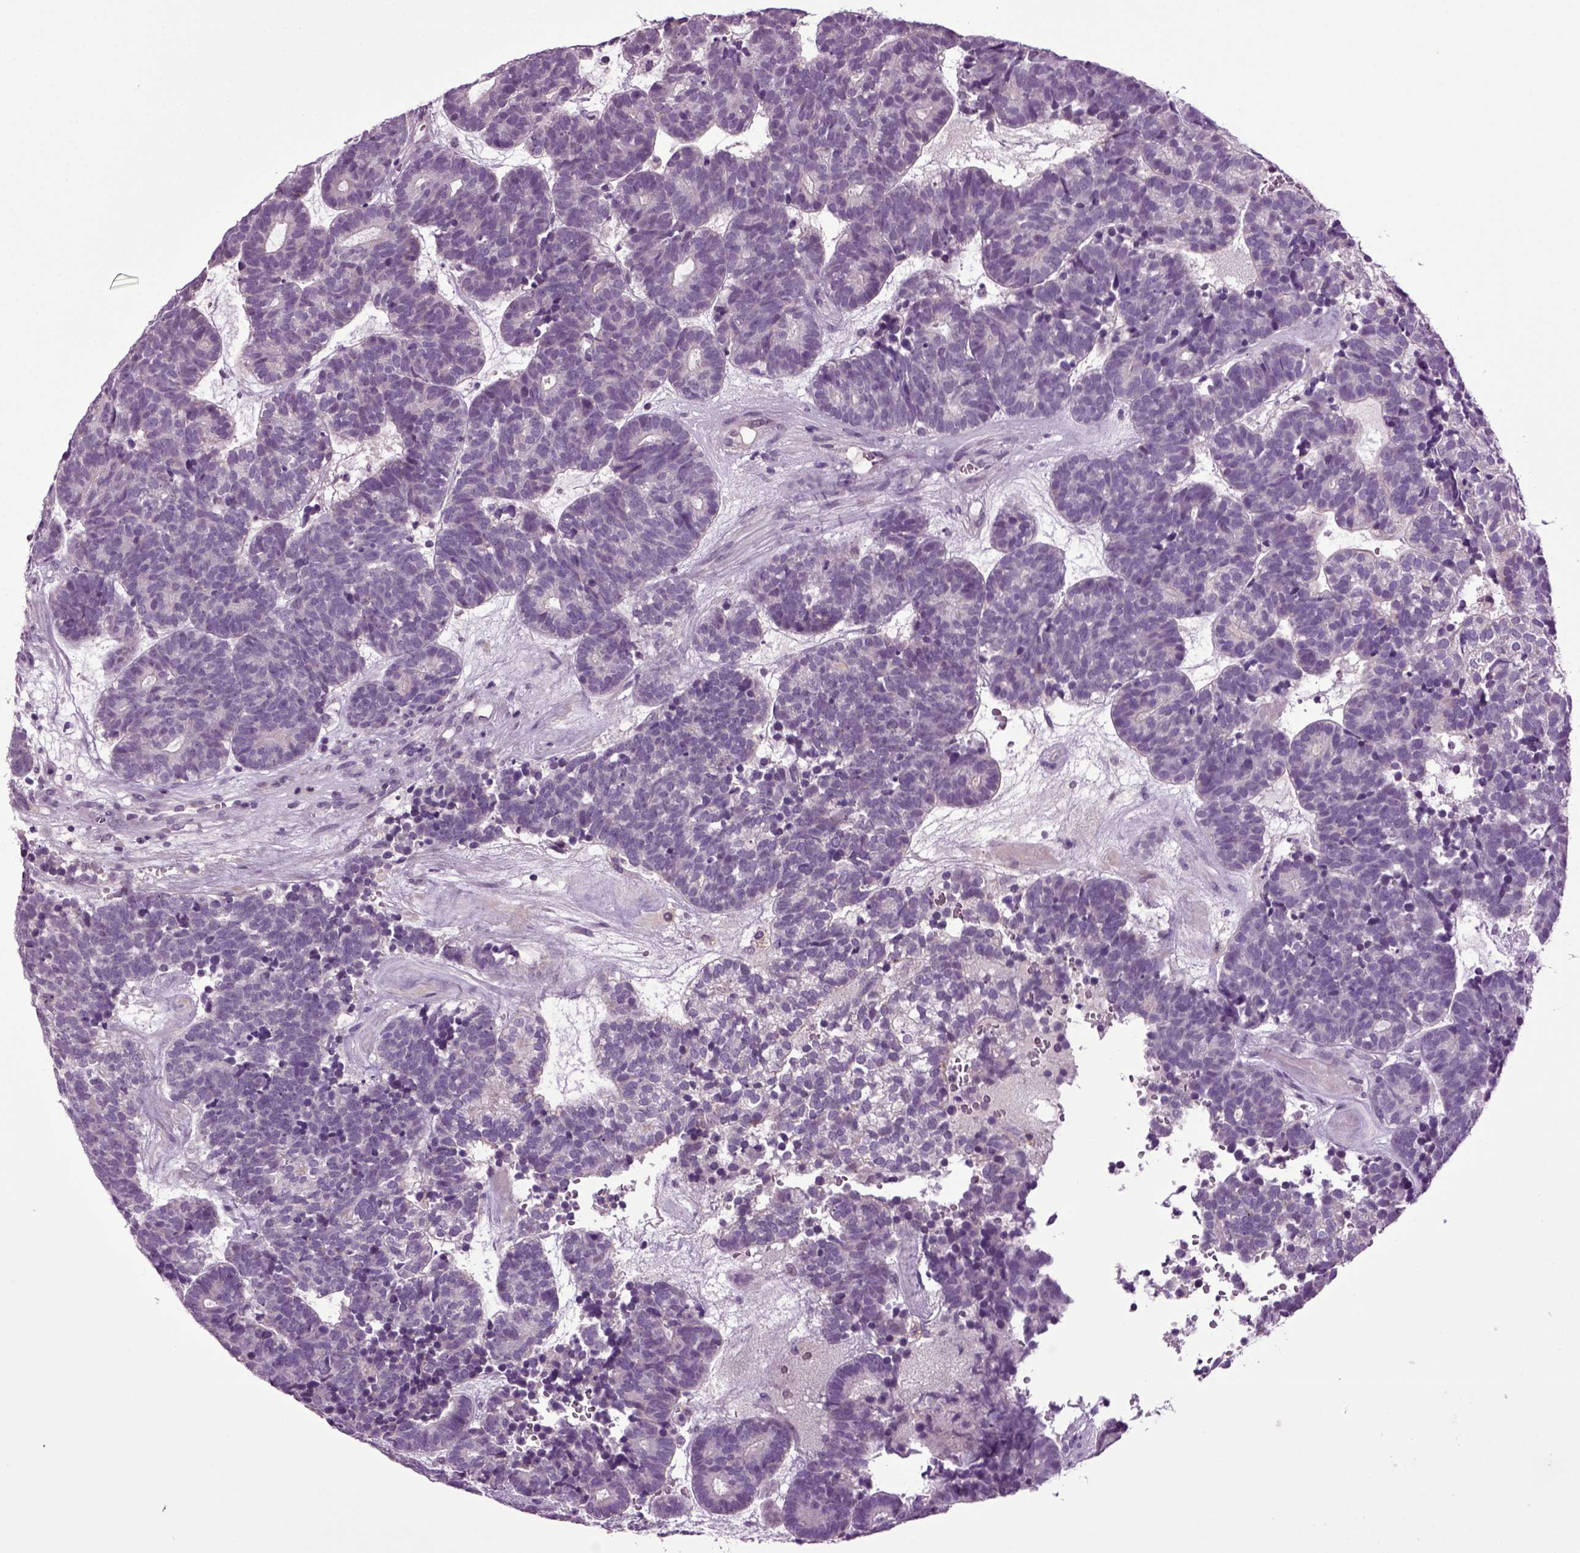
{"staining": {"intensity": "negative", "quantity": "none", "location": "none"}, "tissue": "head and neck cancer", "cell_type": "Tumor cells", "image_type": "cancer", "snomed": [{"axis": "morphology", "description": "Adenocarcinoma, NOS"}, {"axis": "topography", "description": "Head-Neck"}], "caption": "The IHC micrograph has no significant staining in tumor cells of head and neck cancer tissue.", "gene": "FGF11", "patient": {"sex": "female", "age": 81}}